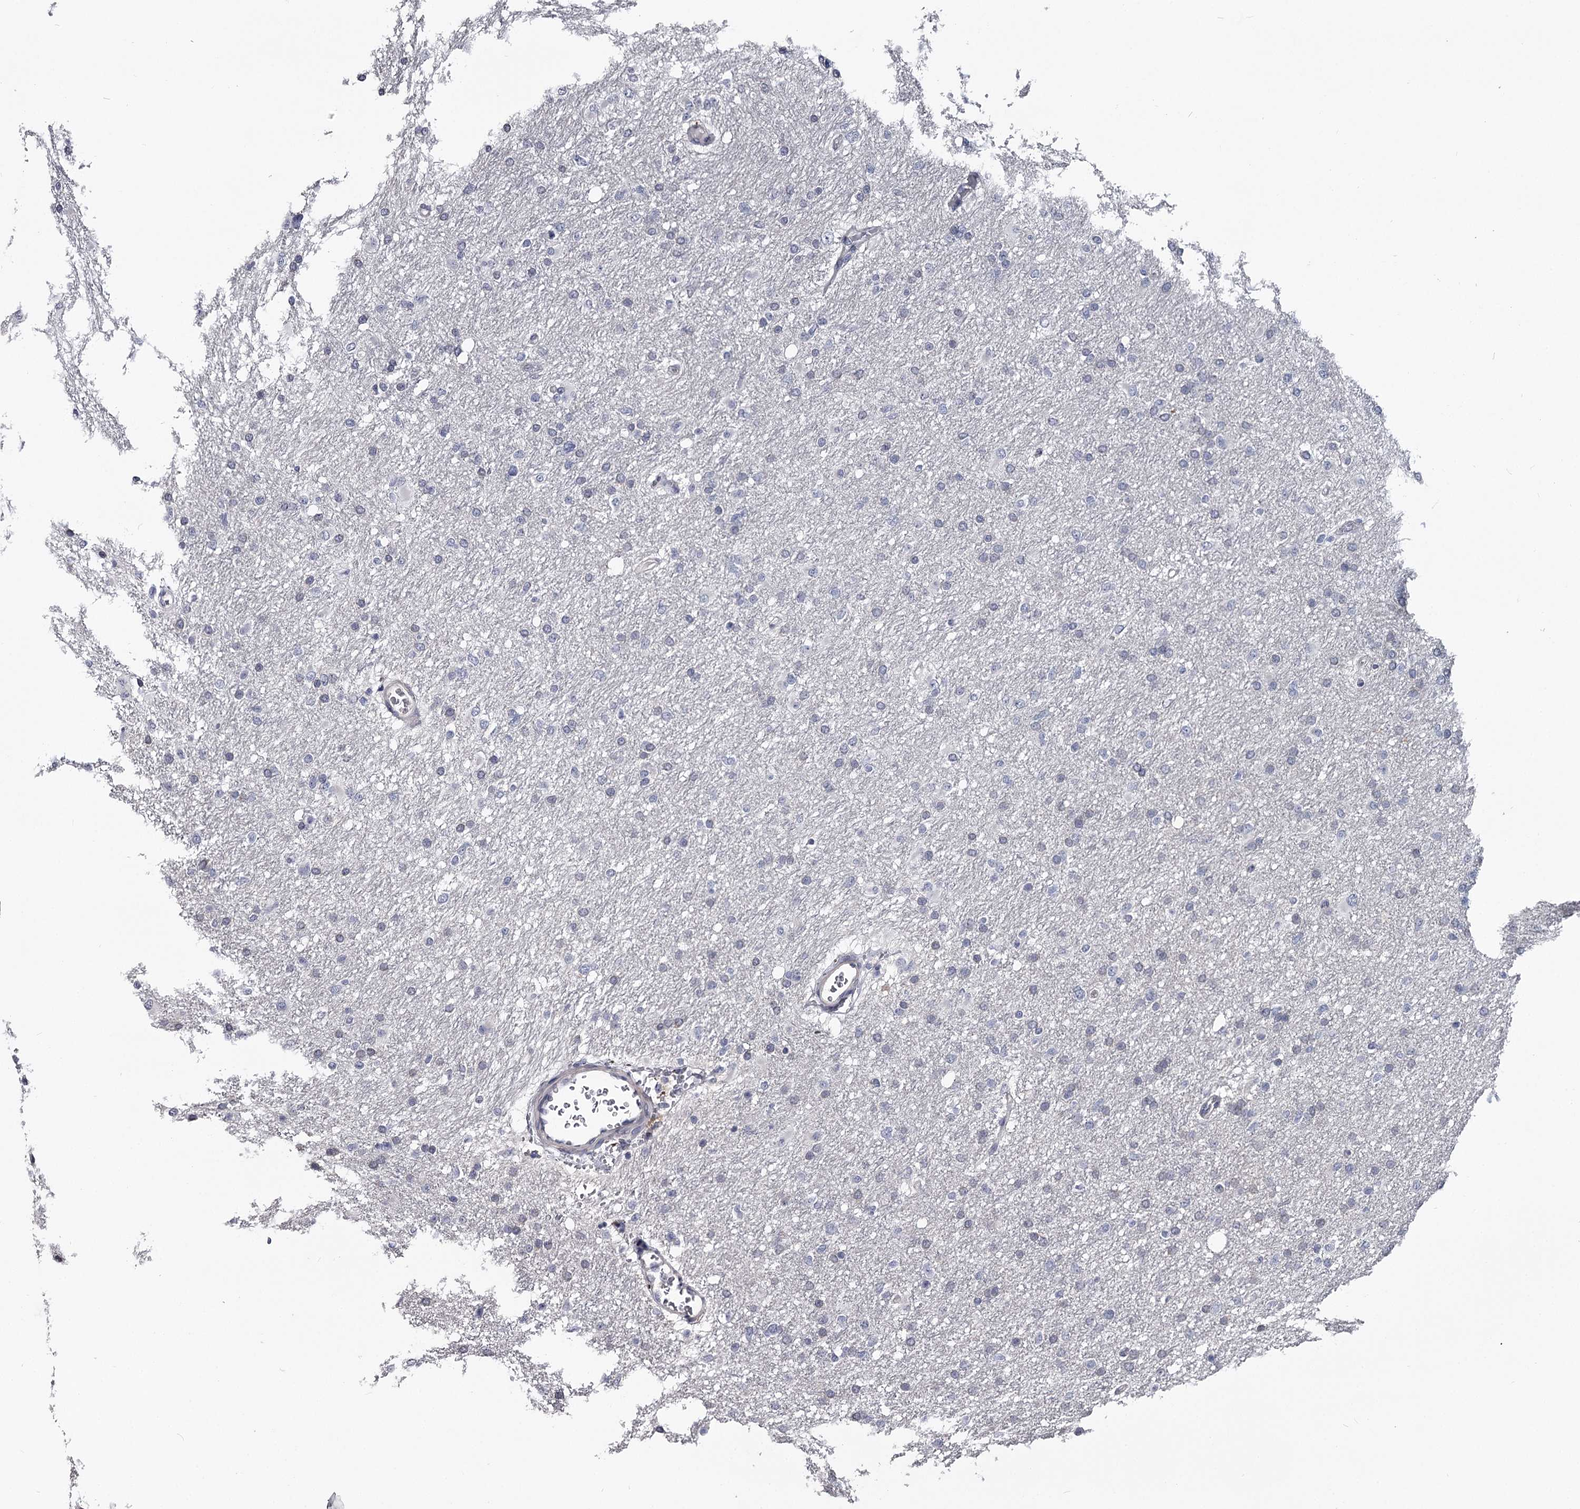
{"staining": {"intensity": "negative", "quantity": "none", "location": "none"}, "tissue": "glioma", "cell_type": "Tumor cells", "image_type": "cancer", "snomed": [{"axis": "morphology", "description": "Glioma, malignant, High grade"}, {"axis": "topography", "description": "Cerebral cortex"}], "caption": "Human glioma stained for a protein using immunohistochemistry shows no expression in tumor cells.", "gene": "GSTO1", "patient": {"sex": "female", "age": 36}}